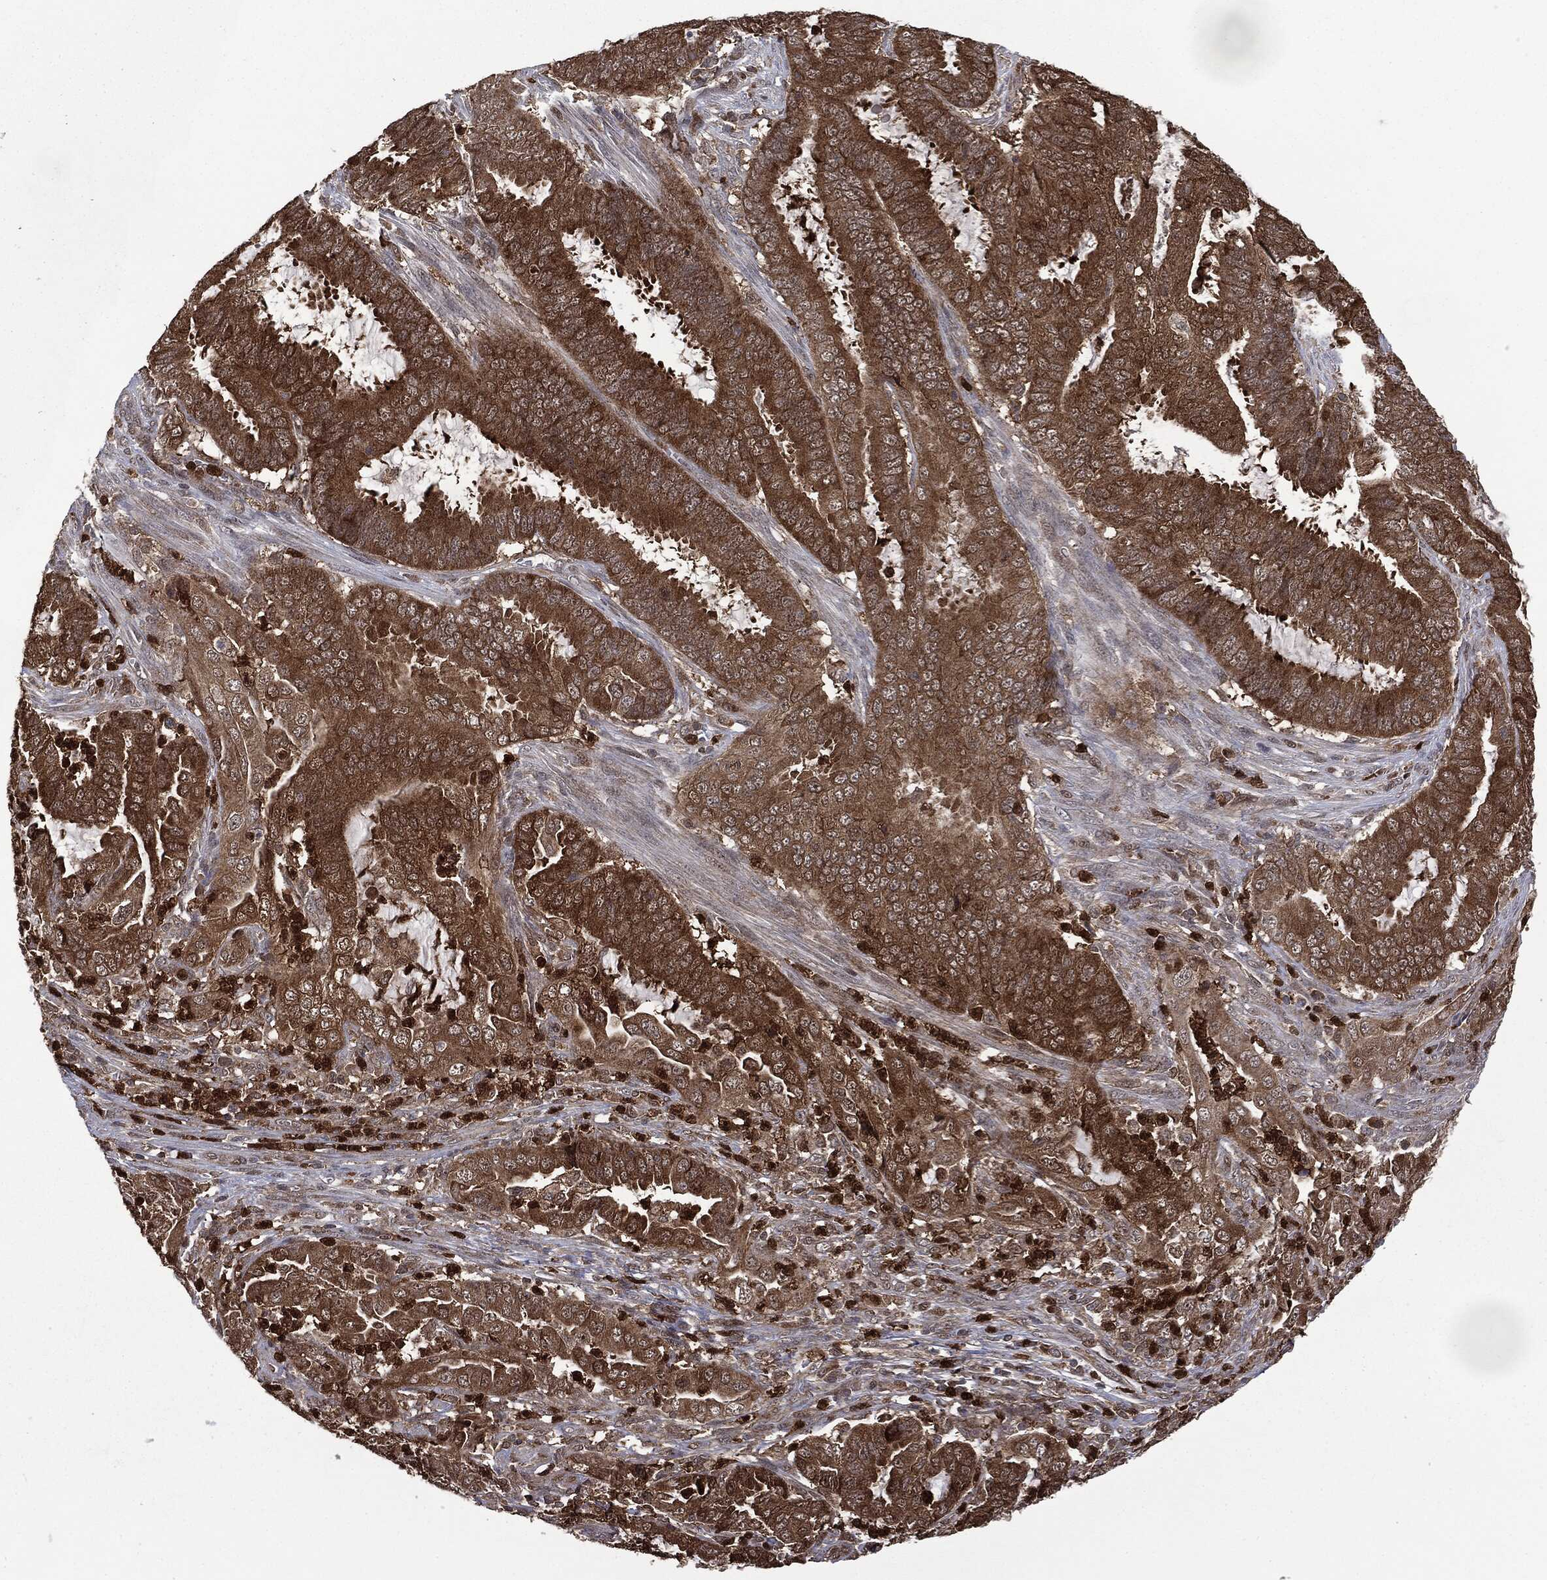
{"staining": {"intensity": "strong", "quantity": ">75%", "location": "cytoplasmic/membranous"}, "tissue": "endometrial cancer", "cell_type": "Tumor cells", "image_type": "cancer", "snomed": [{"axis": "morphology", "description": "Adenocarcinoma, NOS"}, {"axis": "topography", "description": "Endometrium"}], "caption": "Brown immunohistochemical staining in adenocarcinoma (endometrial) displays strong cytoplasmic/membranous staining in about >75% of tumor cells.", "gene": "GPI", "patient": {"sex": "female", "age": 51}}